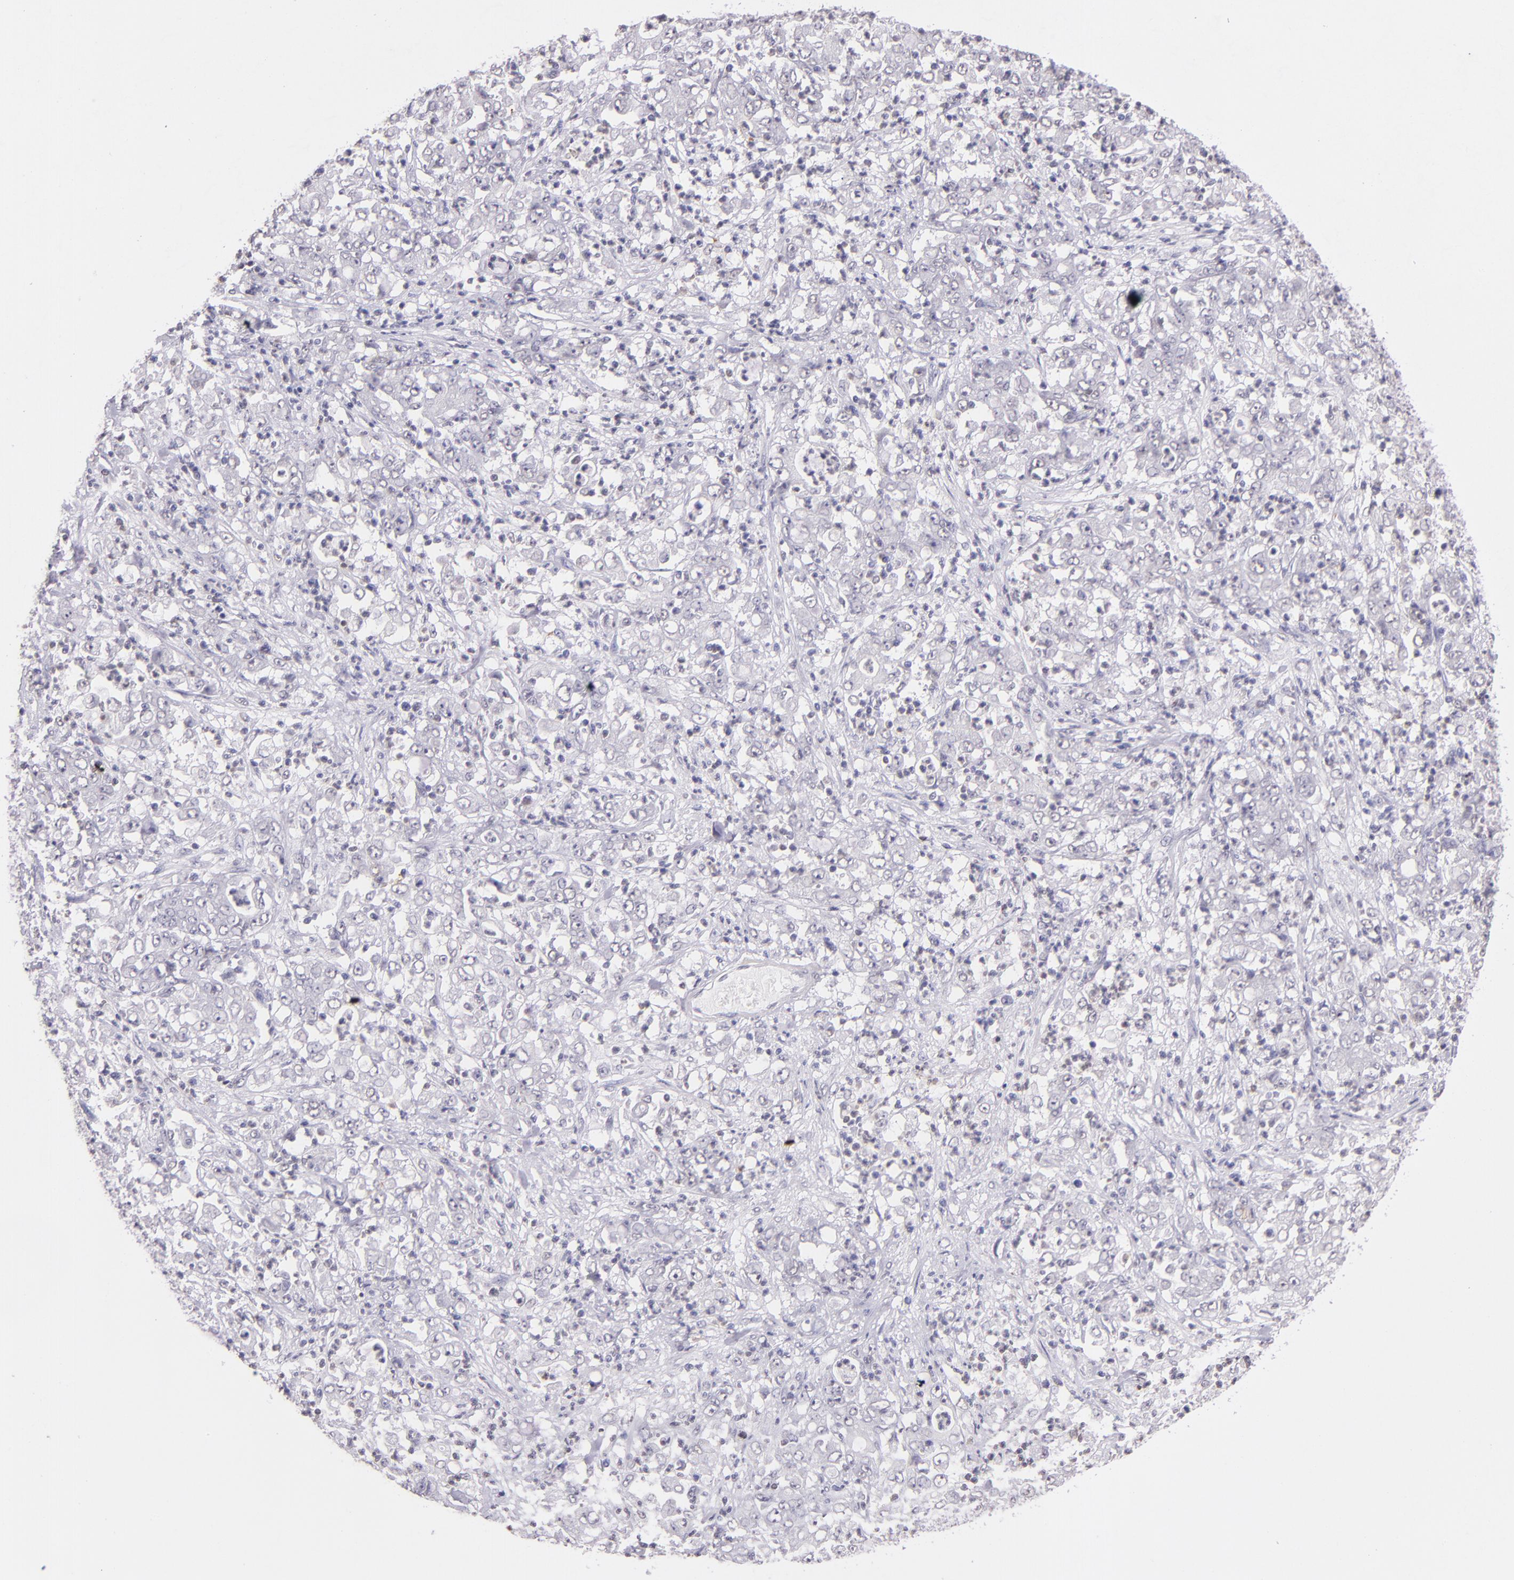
{"staining": {"intensity": "negative", "quantity": "none", "location": "none"}, "tissue": "stomach cancer", "cell_type": "Tumor cells", "image_type": "cancer", "snomed": [{"axis": "morphology", "description": "Adenocarcinoma, NOS"}, {"axis": "topography", "description": "Stomach, lower"}], "caption": "The immunohistochemistry (IHC) photomicrograph has no significant staining in tumor cells of stomach cancer (adenocarcinoma) tissue.", "gene": "RTN1", "patient": {"sex": "female", "age": 71}}